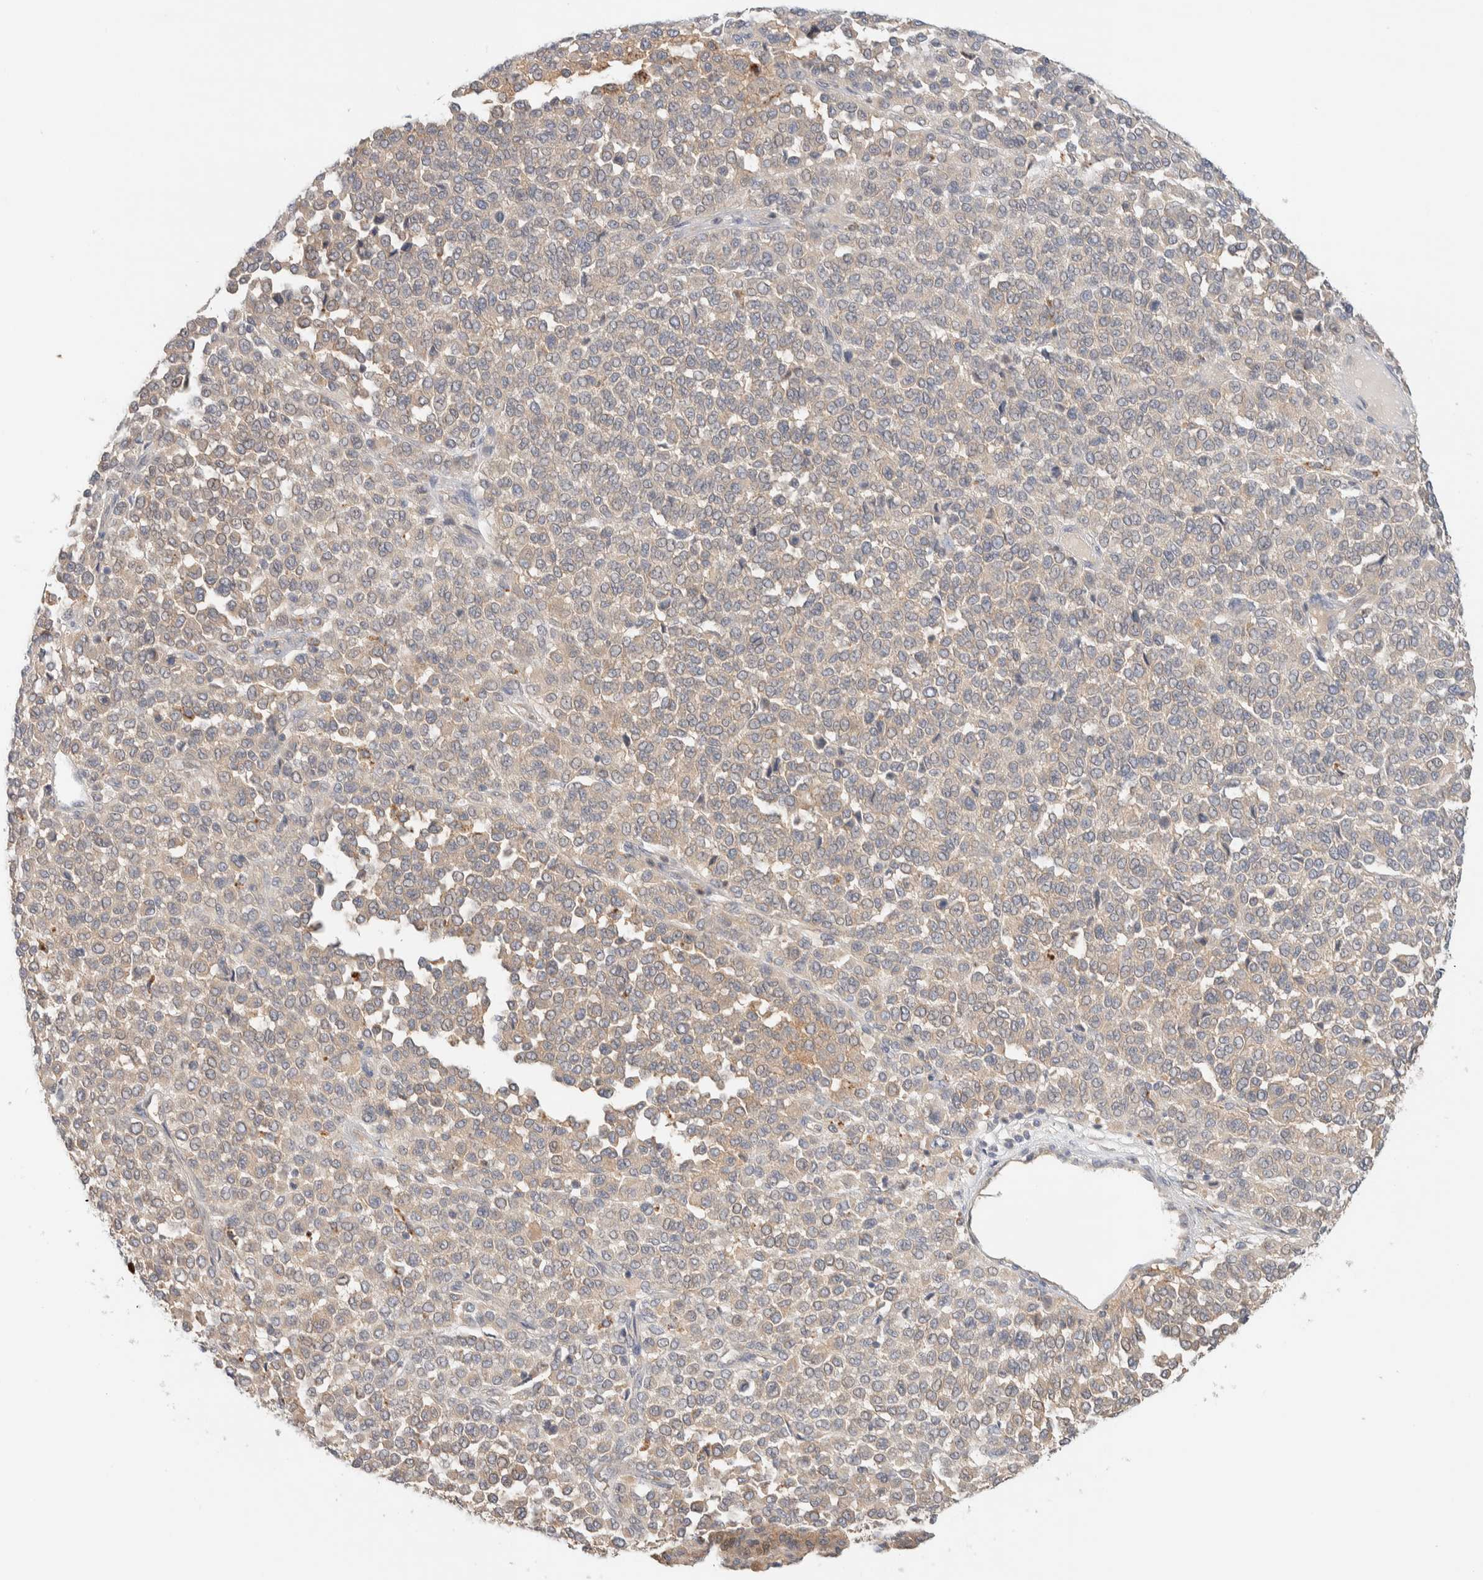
{"staining": {"intensity": "weak", "quantity": "25%-75%", "location": "cytoplasmic/membranous"}, "tissue": "melanoma", "cell_type": "Tumor cells", "image_type": "cancer", "snomed": [{"axis": "morphology", "description": "Malignant melanoma, Metastatic site"}, {"axis": "topography", "description": "Pancreas"}], "caption": "Weak cytoplasmic/membranous staining for a protein is appreciated in about 25%-75% of tumor cells of malignant melanoma (metastatic site) using IHC.", "gene": "GCLM", "patient": {"sex": "female", "age": 30}}